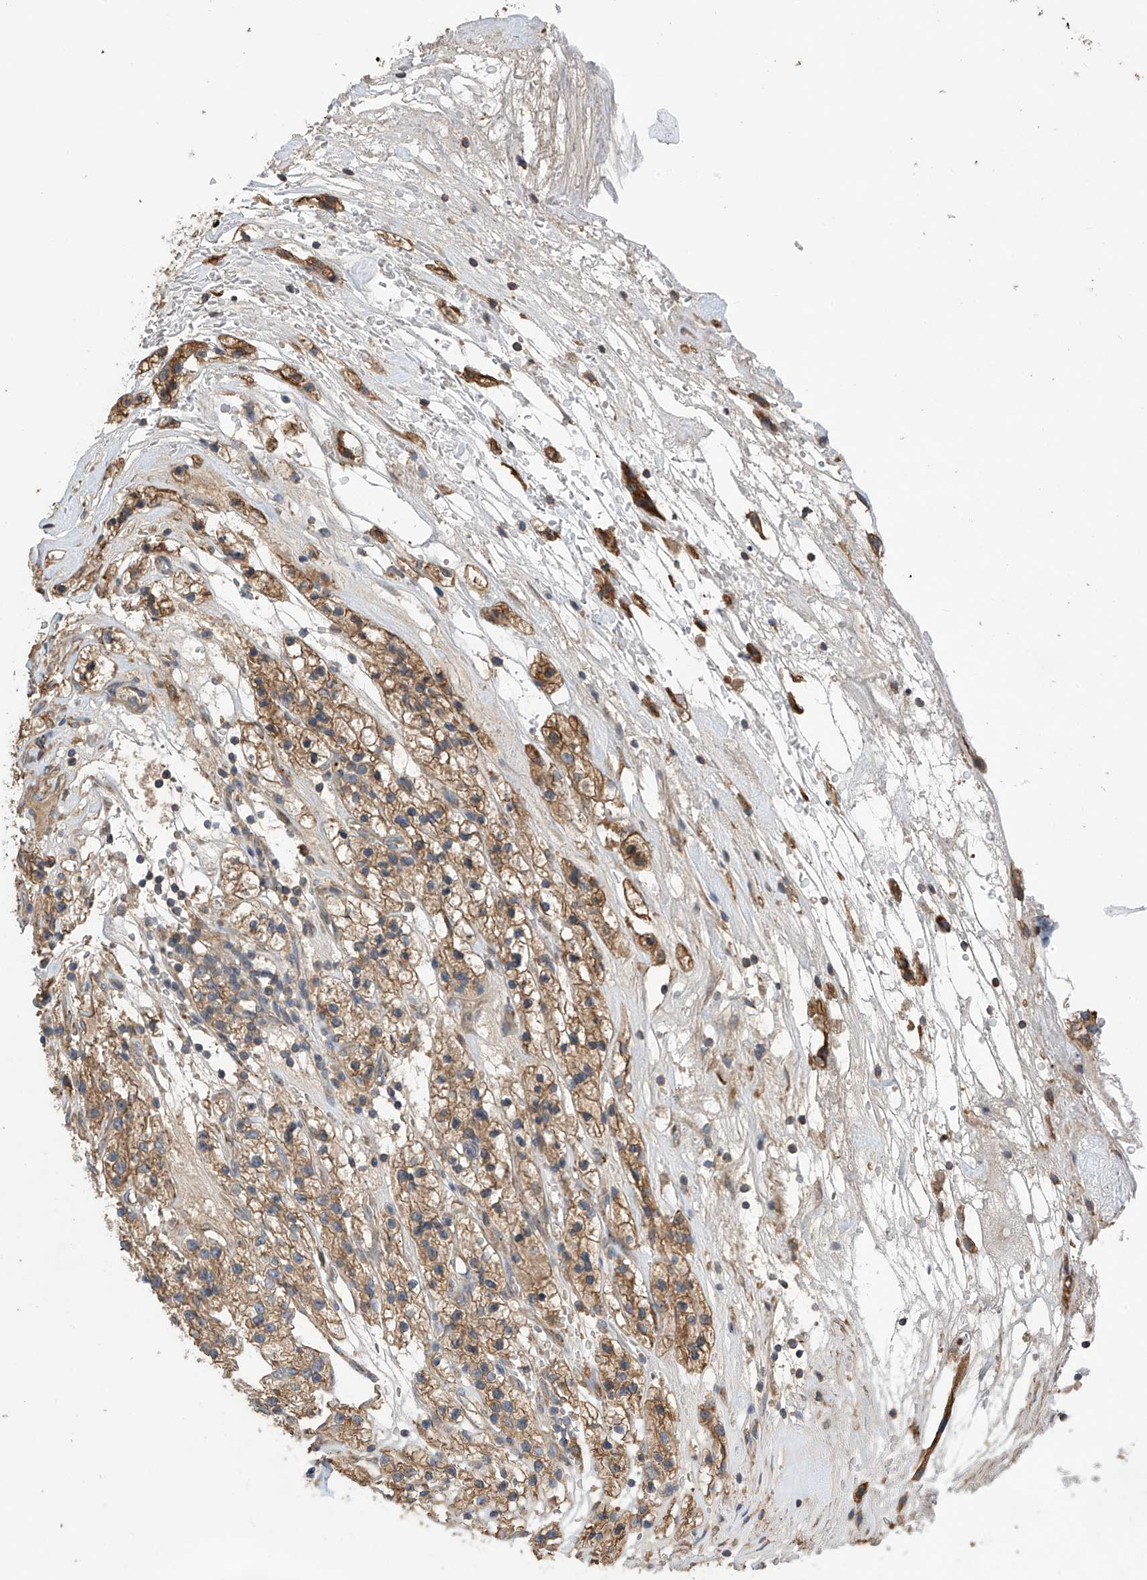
{"staining": {"intensity": "moderate", "quantity": ">75%", "location": "cytoplasmic/membranous"}, "tissue": "renal cancer", "cell_type": "Tumor cells", "image_type": "cancer", "snomed": [{"axis": "morphology", "description": "Adenocarcinoma, NOS"}, {"axis": "topography", "description": "Kidney"}], "caption": "Protein expression analysis of adenocarcinoma (renal) reveals moderate cytoplasmic/membranous staining in about >75% of tumor cells. The staining was performed using DAB (3,3'-diaminobenzidine) to visualize the protein expression in brown, while the nuclei were stained in blue with hematoxylin (Magnification: 20x).", "gene": "PHACTR4", "patient": {"sex": "female", "age": 57}}